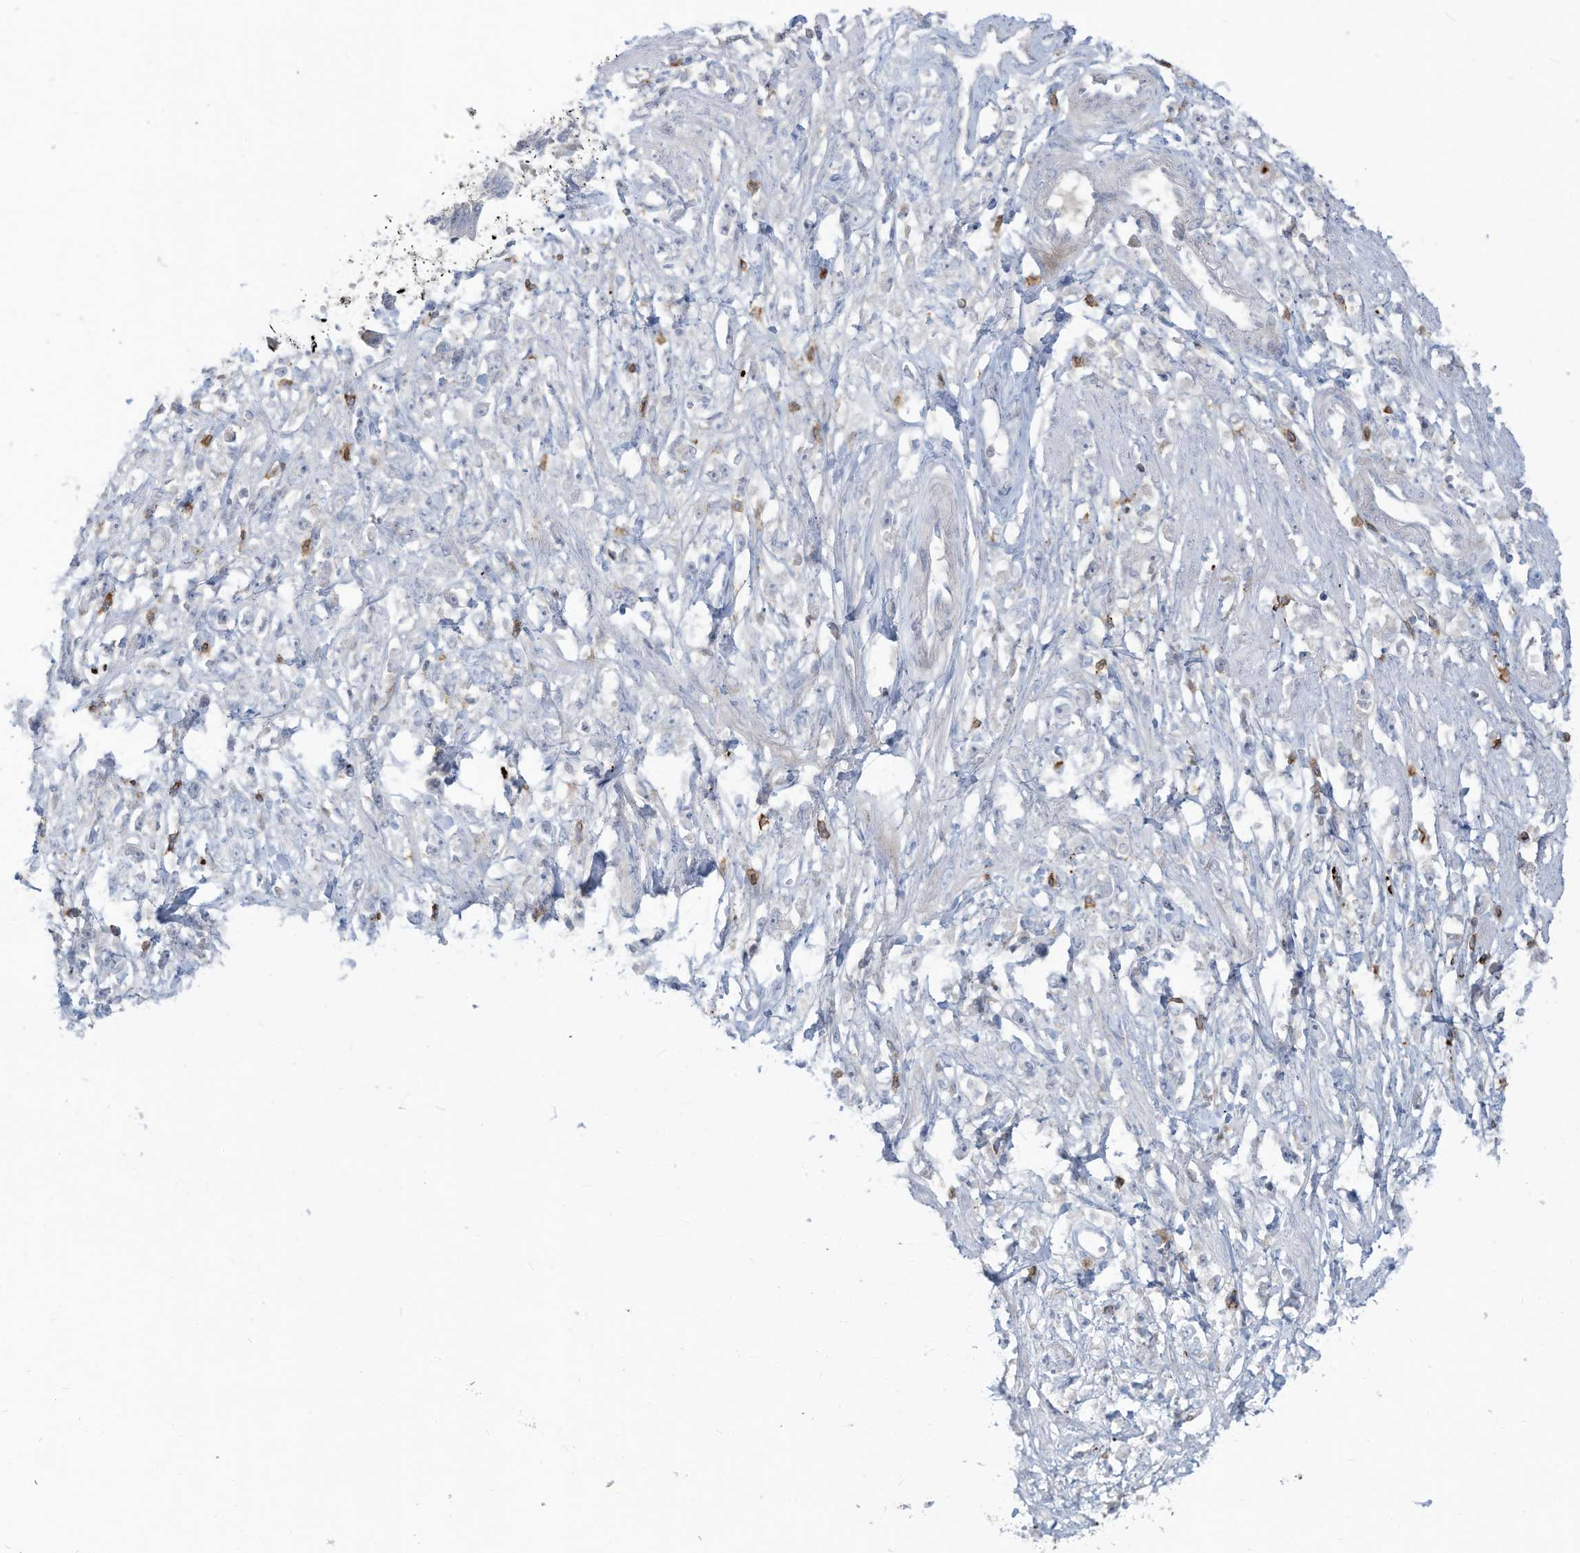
{"staining": {"intensity": "negative", "quantity": "none", "location": "none"}, "tissue": "stomach cancer", "cell_type": "Tumor cells", "image_type": "cancer", "snomed": [{"axis": "morphology", "description": "Adenocarcinoma, NOS"}, {"axis": "topography", "description": "Stomach"}], "caption": "Tumor cells show no significant expression in stomach adenocarcinoma.", "gene": "NOTO", "patient": {"sex": "female", "age": 59}}